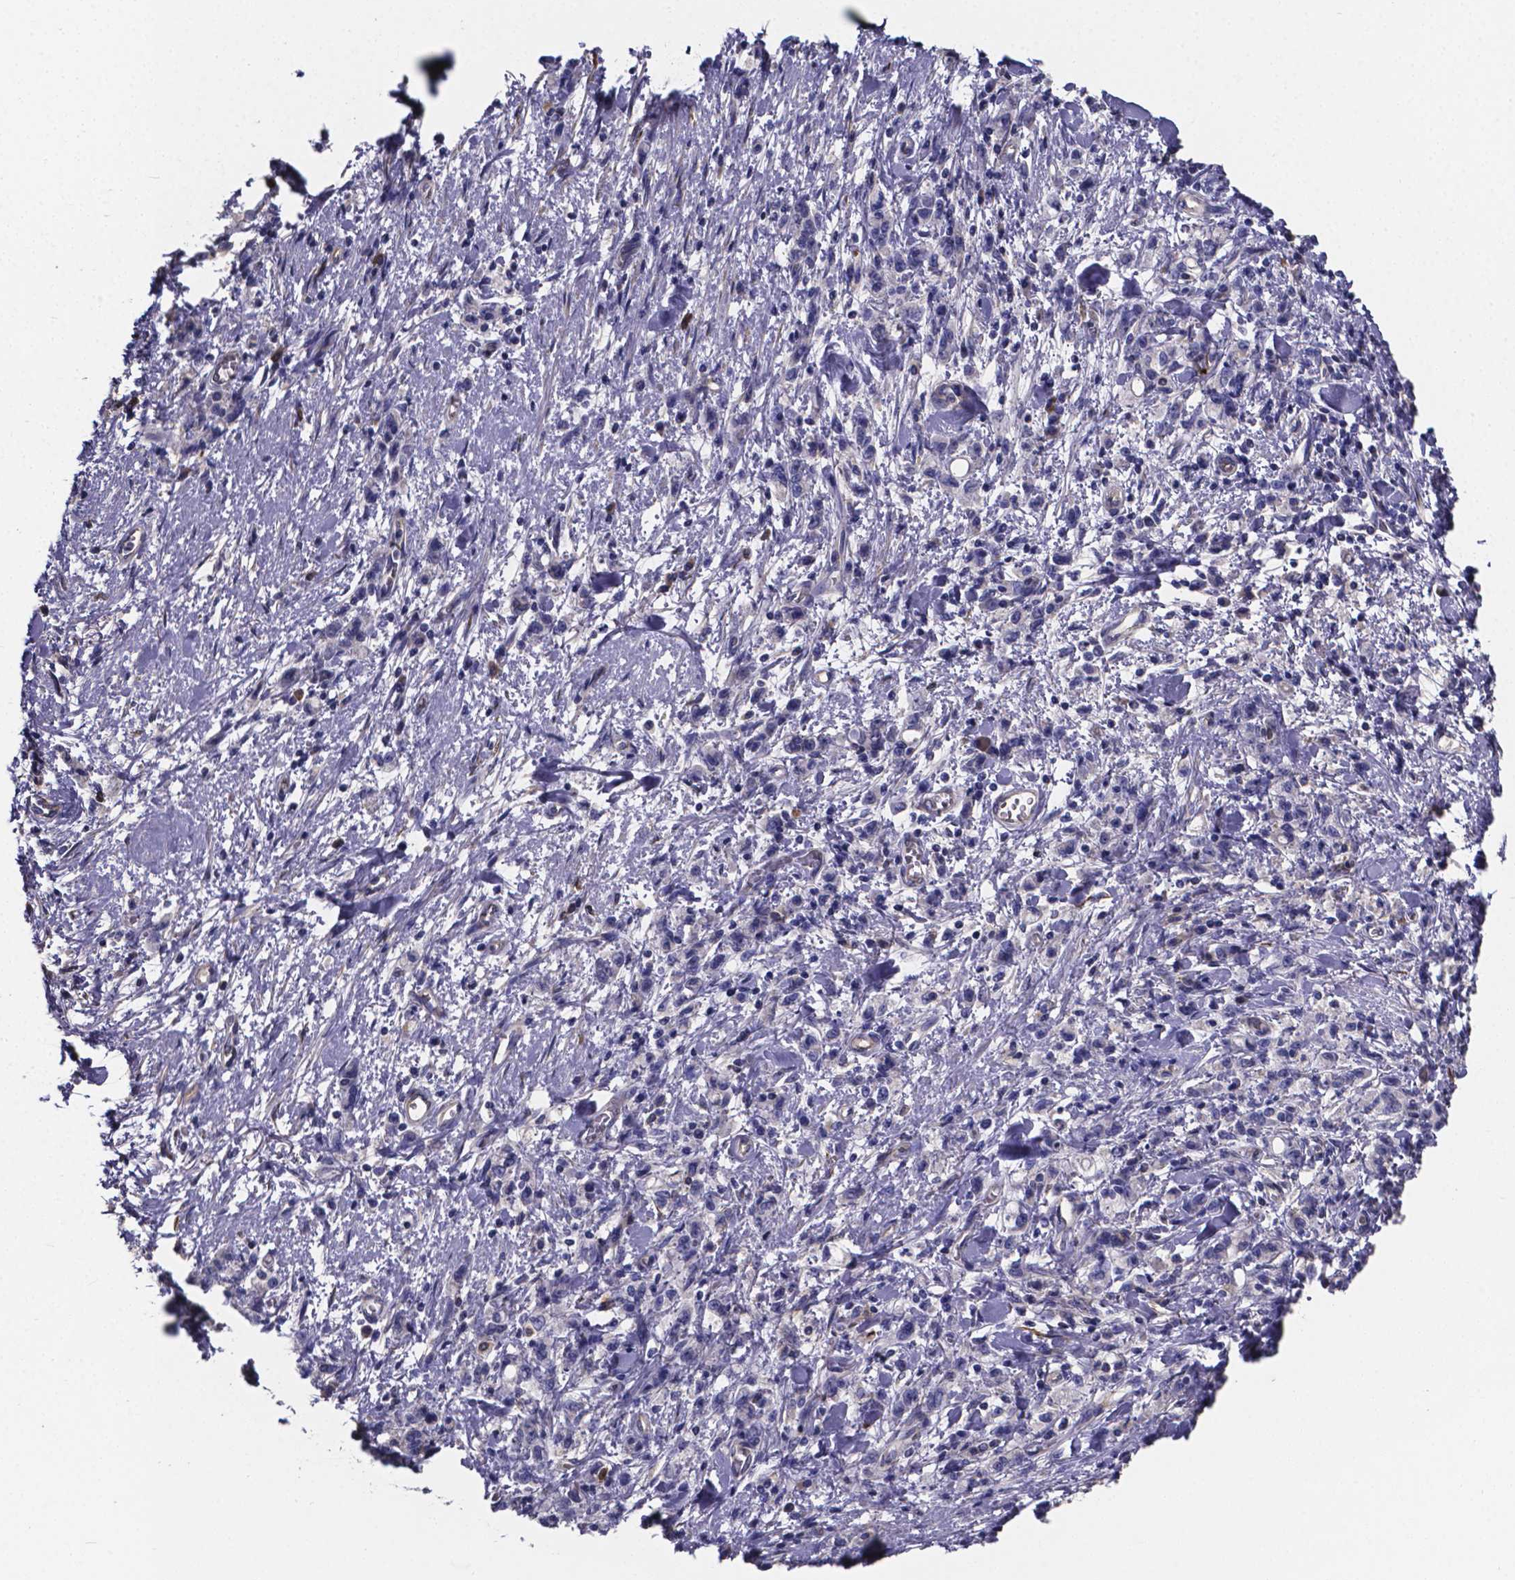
{"staining": {"intensity": "negative", "quantity": "none", "location": "none"}, "tissue": "stomach cancer", "cell_type": "Tumor cells", "image_type": "cancer", "snomed": [{"axis": "morphology", "description": "Adenocarcinoma, NOS"}, {"axis": "topography", "description": "Stomach"}], "caption": "IHC photomicrograph of neoplastic tissue: human stomach adenocarcinoma stained with DAB reveals no significant protein expression in tumor cells.", "gene": "SFRP4", "patient": {"sex": "male", "age": 77}}